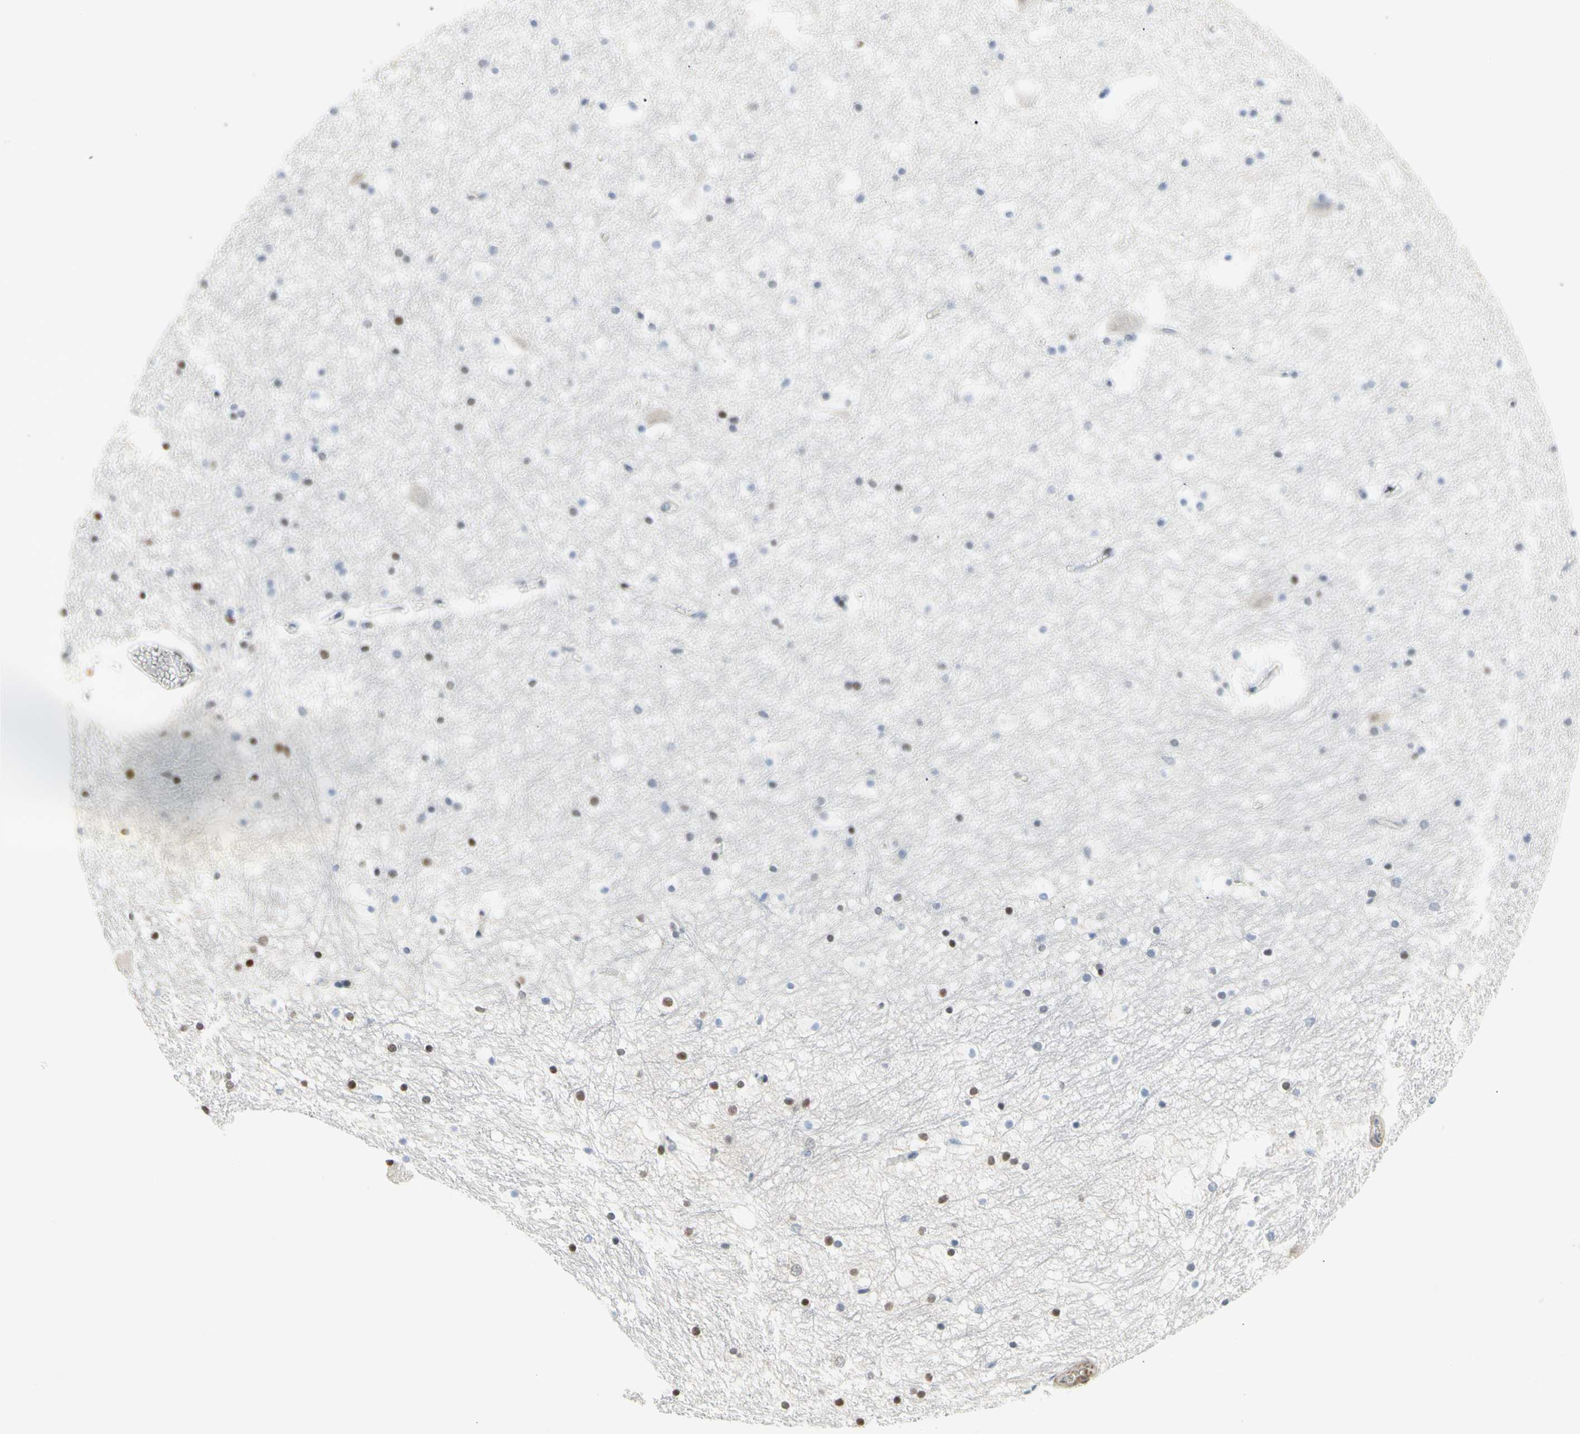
{"staining": {"intensity": "moderate", "quantity": "25%-75%", "location": "nuclear"}, "tissue": "hippocampus", "cell_type": "Glial cells", "image_type": "normal", "snomed": [{"axis": "morphology", "description": "Normal tissue, NOS"}, {"axis": "topography", "description": "Hippocampus"}], "caption": "Hippocampus stained with DAB immunohistochemistry shows medium levels of moderate nuclear positivity in approximately 25%-75% of glial cells.", "gene": "IMPG2", "patient": {"sex": "male", "age": 45}}